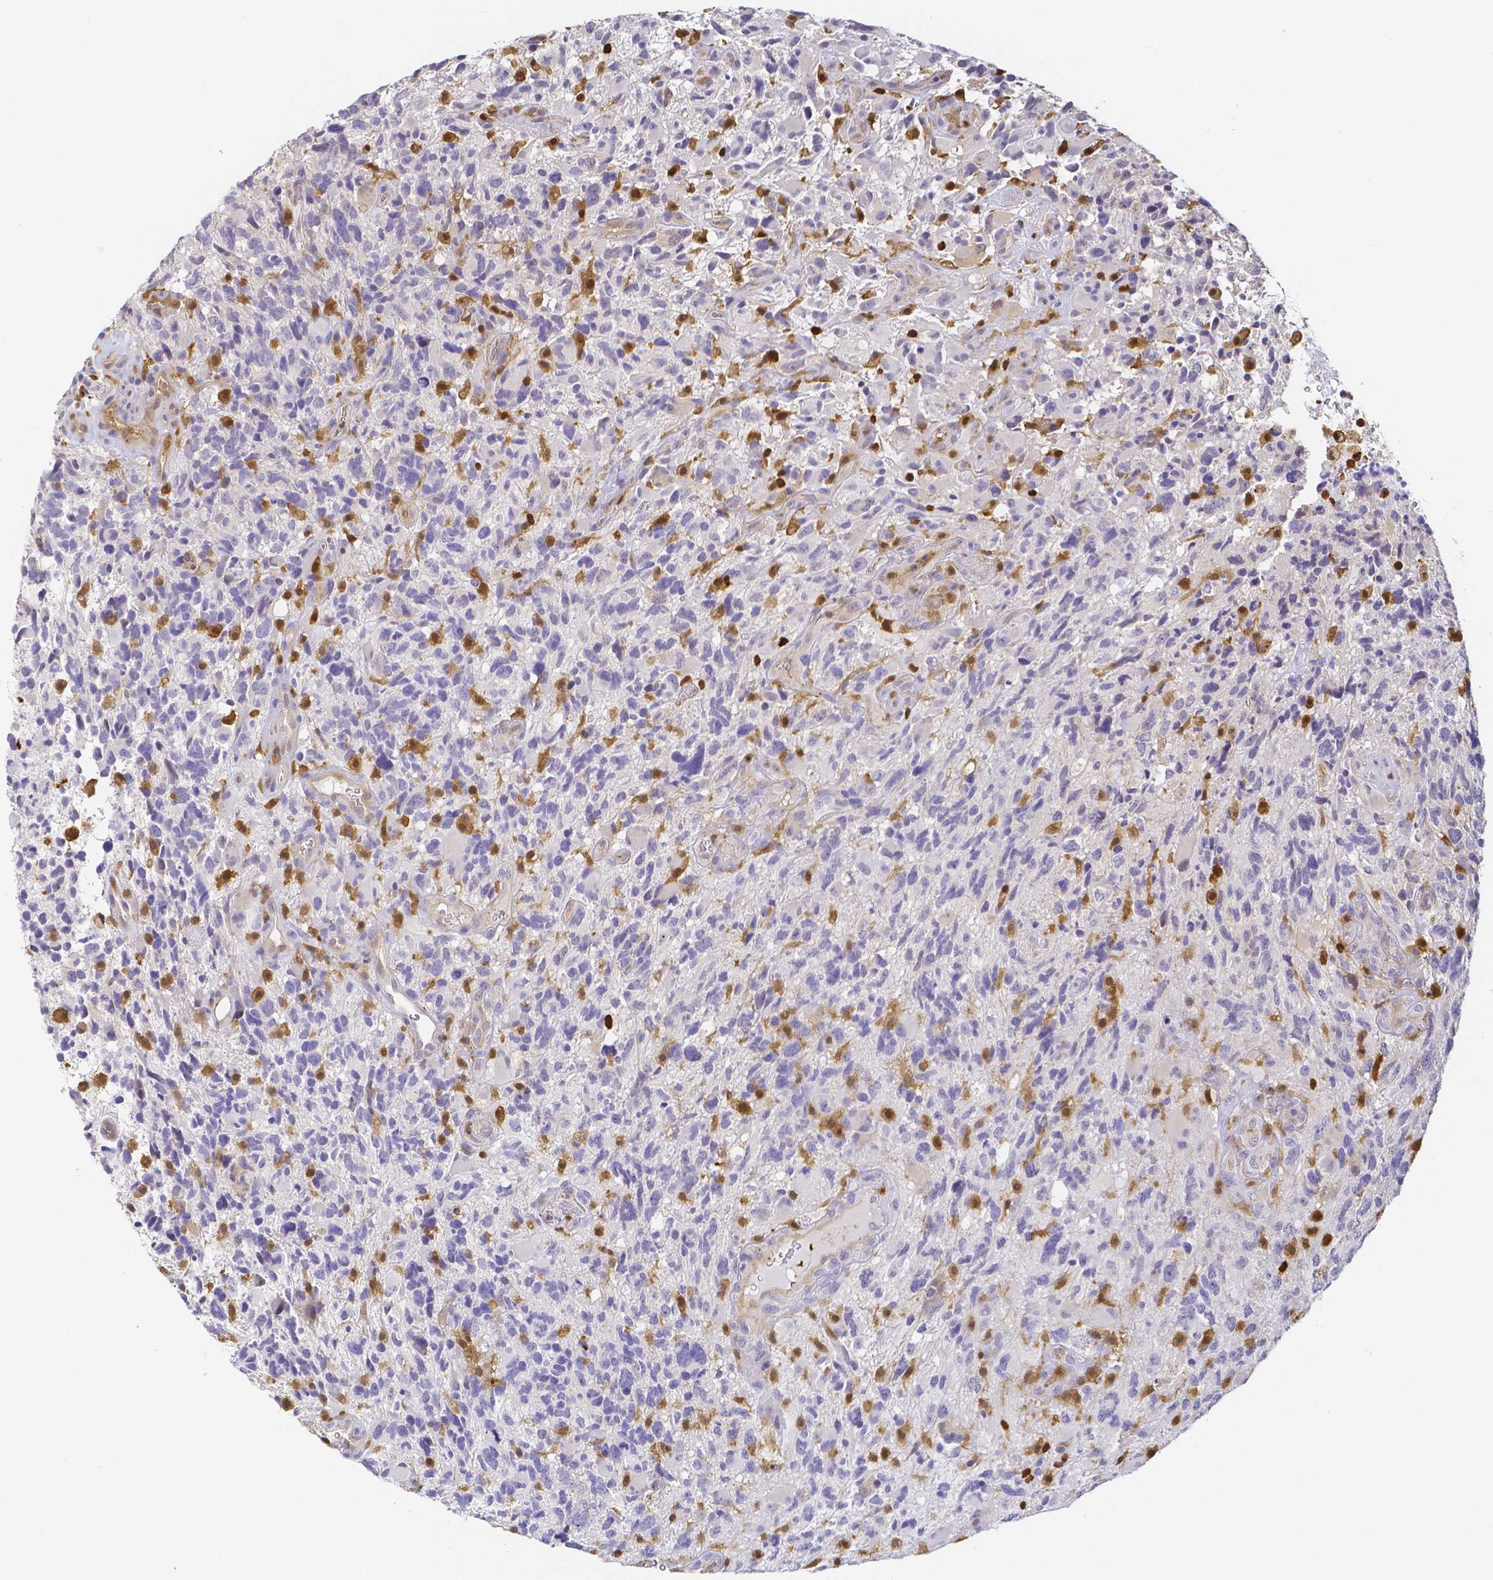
{"staining": {"intensity": "negative", "quantity": "none", "location": "none"}, "tissue": "glioma", "cell_type": "Tumor cells", "image_type": "cancer", "snomed": [{"axis": "morphology", "description": "Glioma, malignant, High grade"}, {"axis": "topography", "description": "Brain"}], "caption": "Image shows no significant protein expression in tumor cells of glioma.", "gene": "COTL1", "patient": {"sex": "female", "age": 71}}